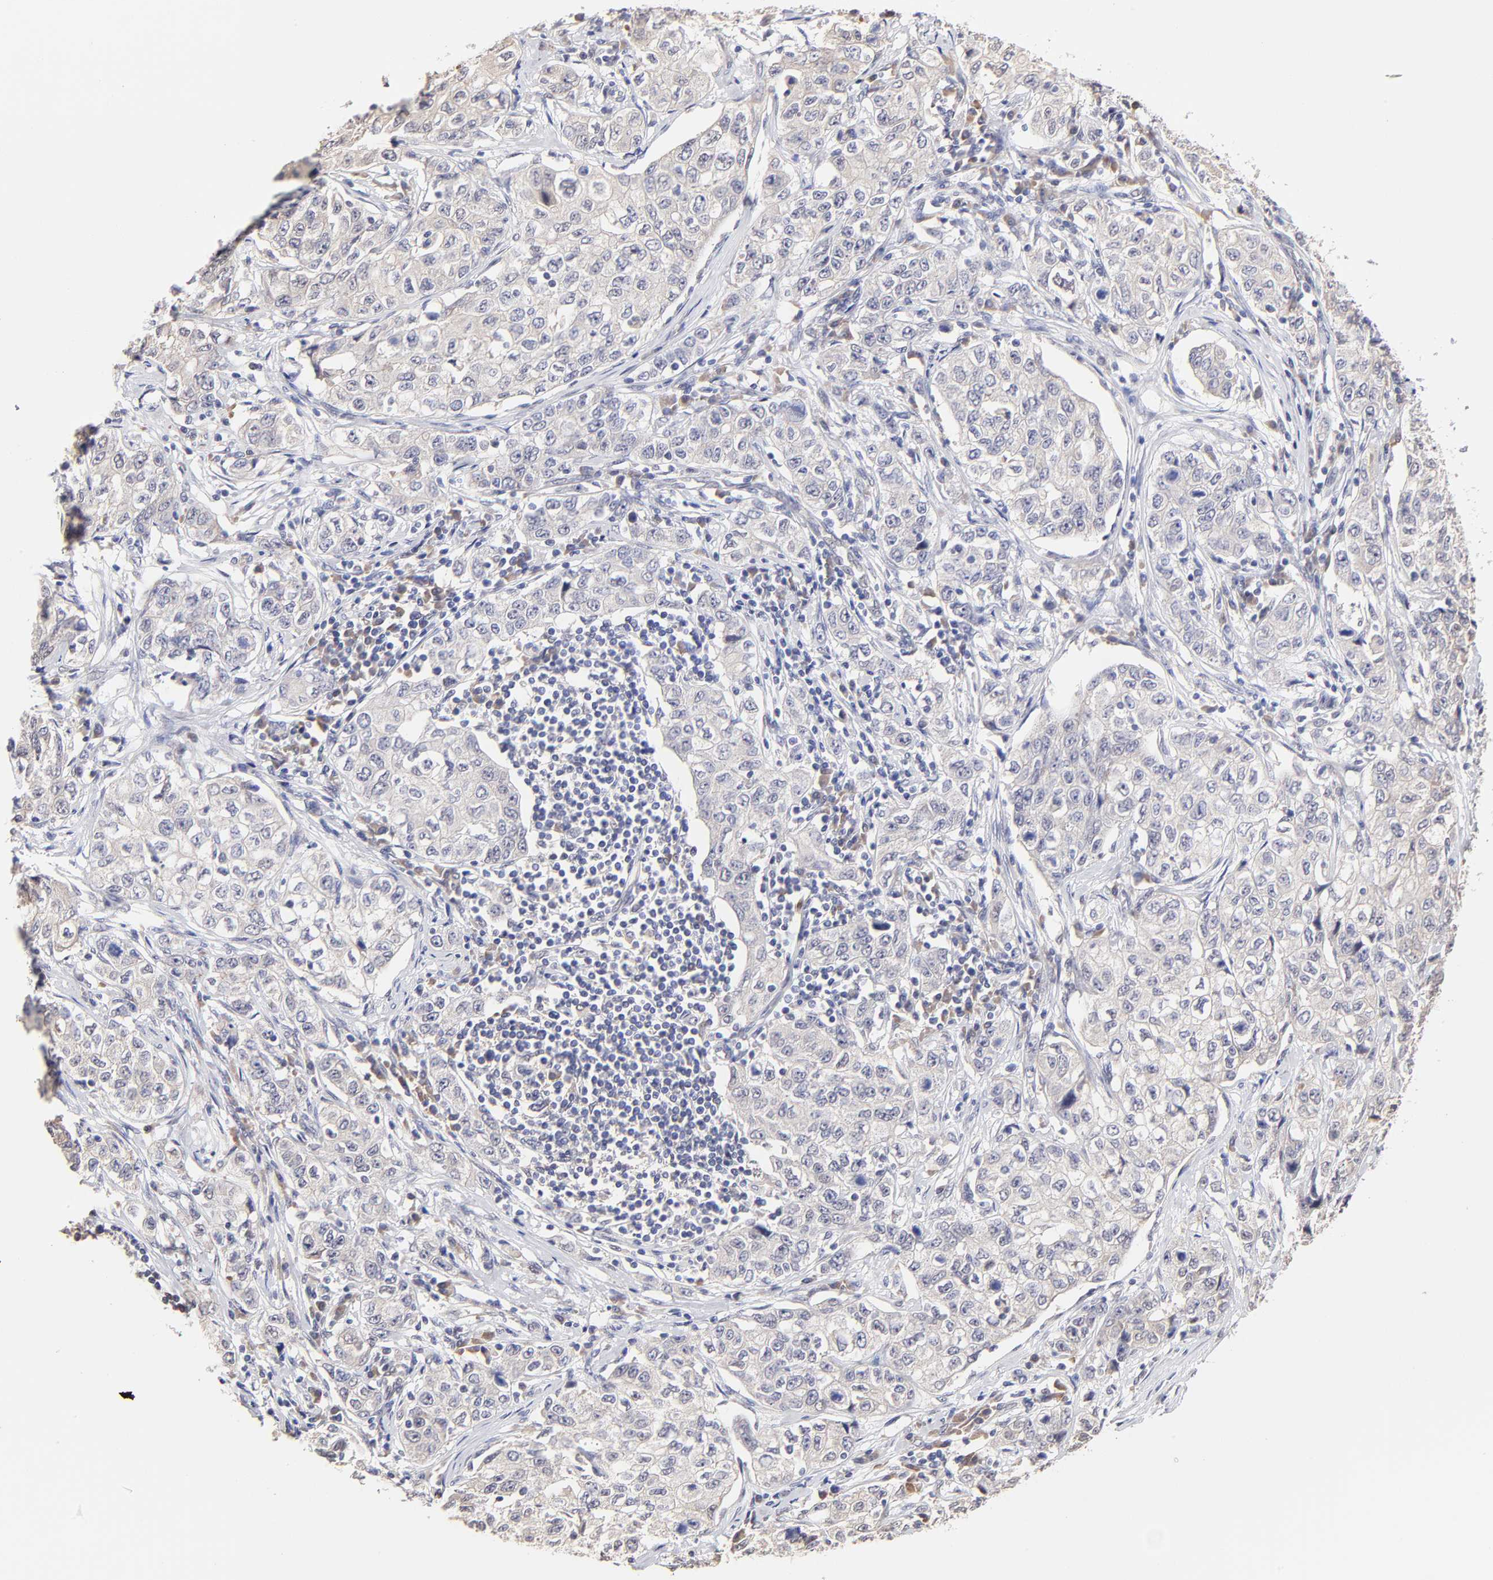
{"staining": {"intensity": "negative", "quantity": "none", "location": "none"}, "tissue": "stomach cancer", "cell_type": "Tumor cells", "image_type": "cancer", "snomed": [{"axis": "morphology", "description": "Adenocarcinoma, NOS"}, {"axis": "topography", "description": "Stomach"}], "caption": "Tumor cells show no significant positivity in stomach adenocarcinoma.", "gene": "ZNF10", "patient": {"sex": "male", "age": 48}}